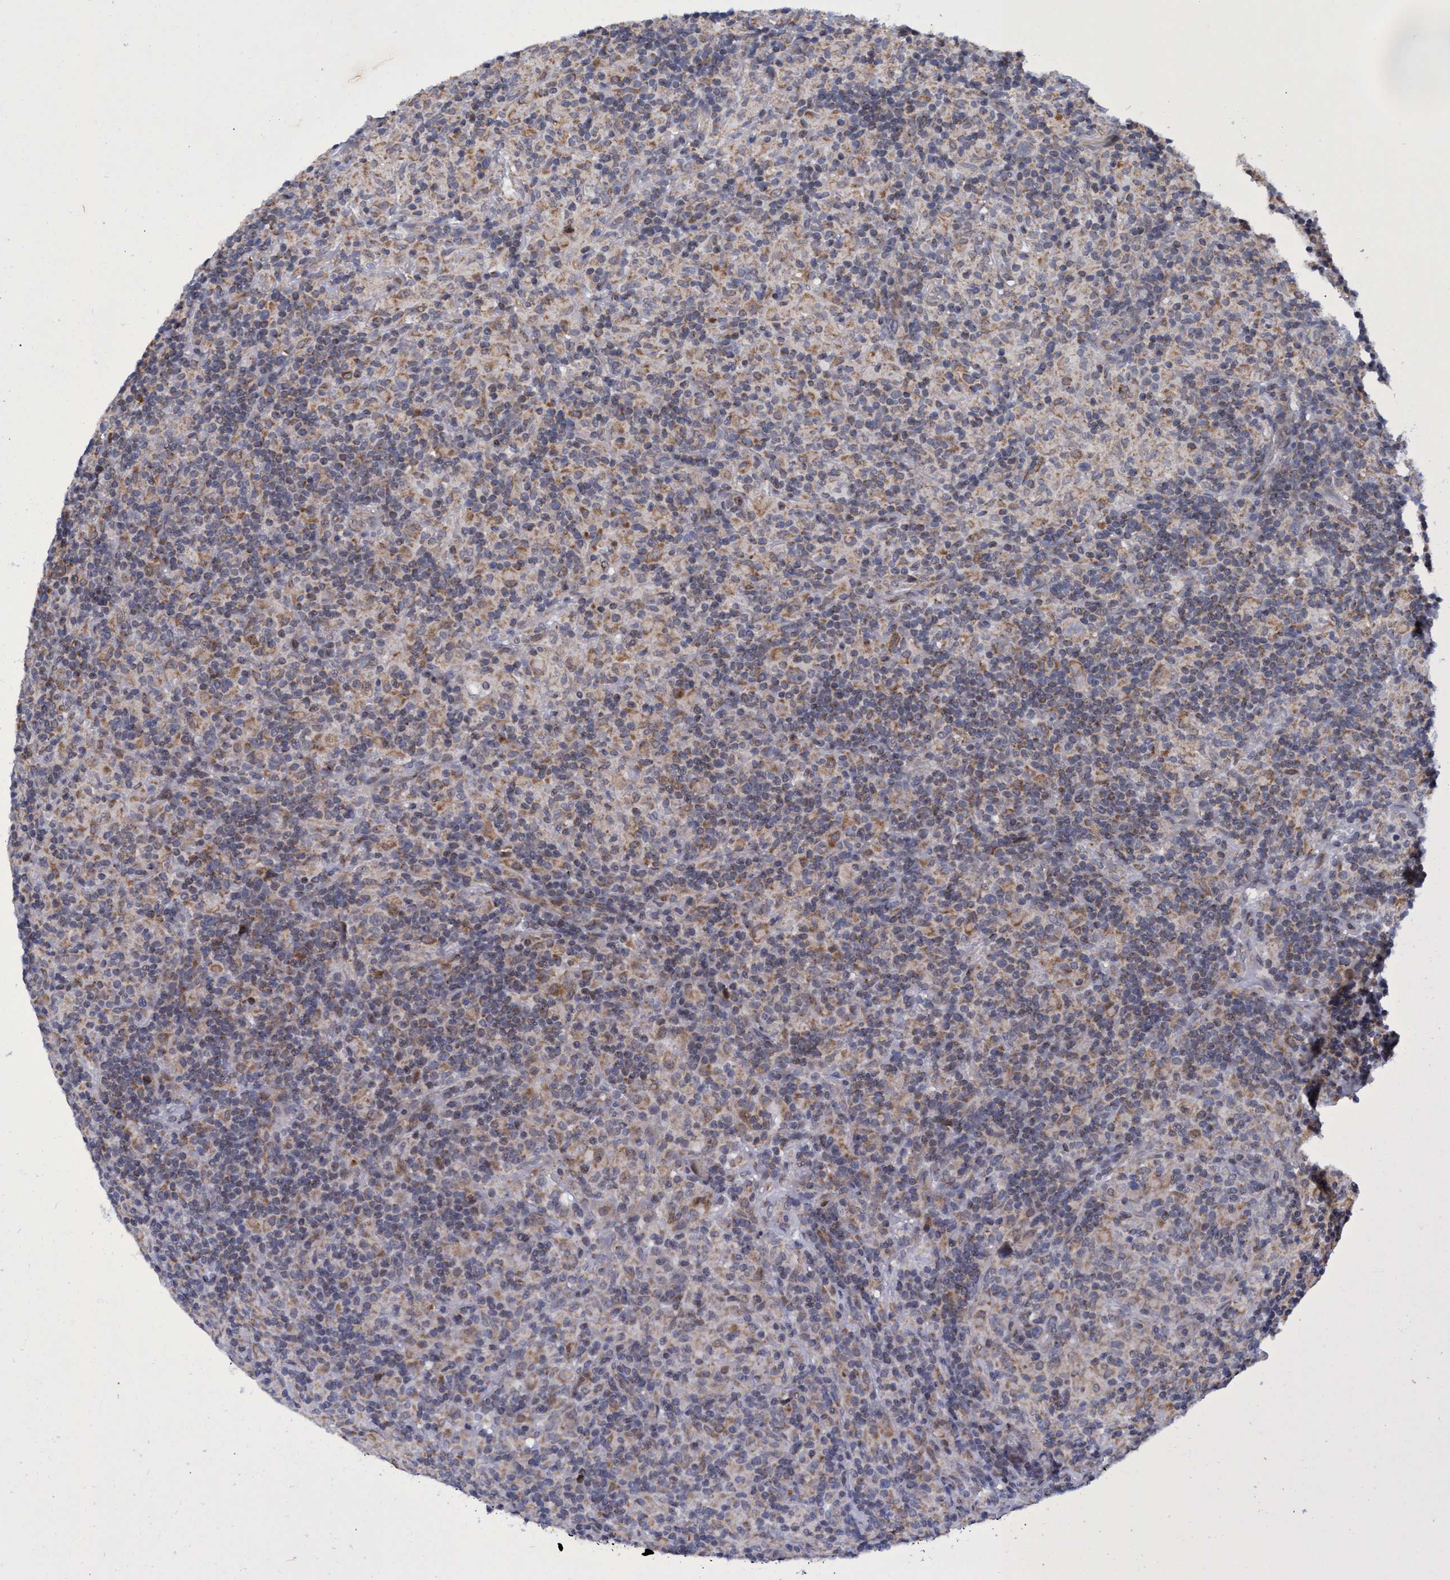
{"staining": {"intensity": "weak", "quantity": ">75%", "location": "cytoplasmic/membranous"}, "tissue": "lymphoma", "cell_type": "Tumor cells", "image_type": "cancer", "snomed": [{"axis": "morphology", "description": "Hodgkin's disease, NOS"}, {"axis": "topography", "description": "Lymph node"}], "caption": "IHC image of neoplastic tissue: Hodgkin's disease stained using immunohistochemistry (IHC) shows low levels of weak protein expression localized specifically in the cytoplasmic/membranous of tumor cells, appearing as a cytoplasmic/membranous brown color.", "gene": "NAT16", "patient": {"sex": "male", "age": 70}}